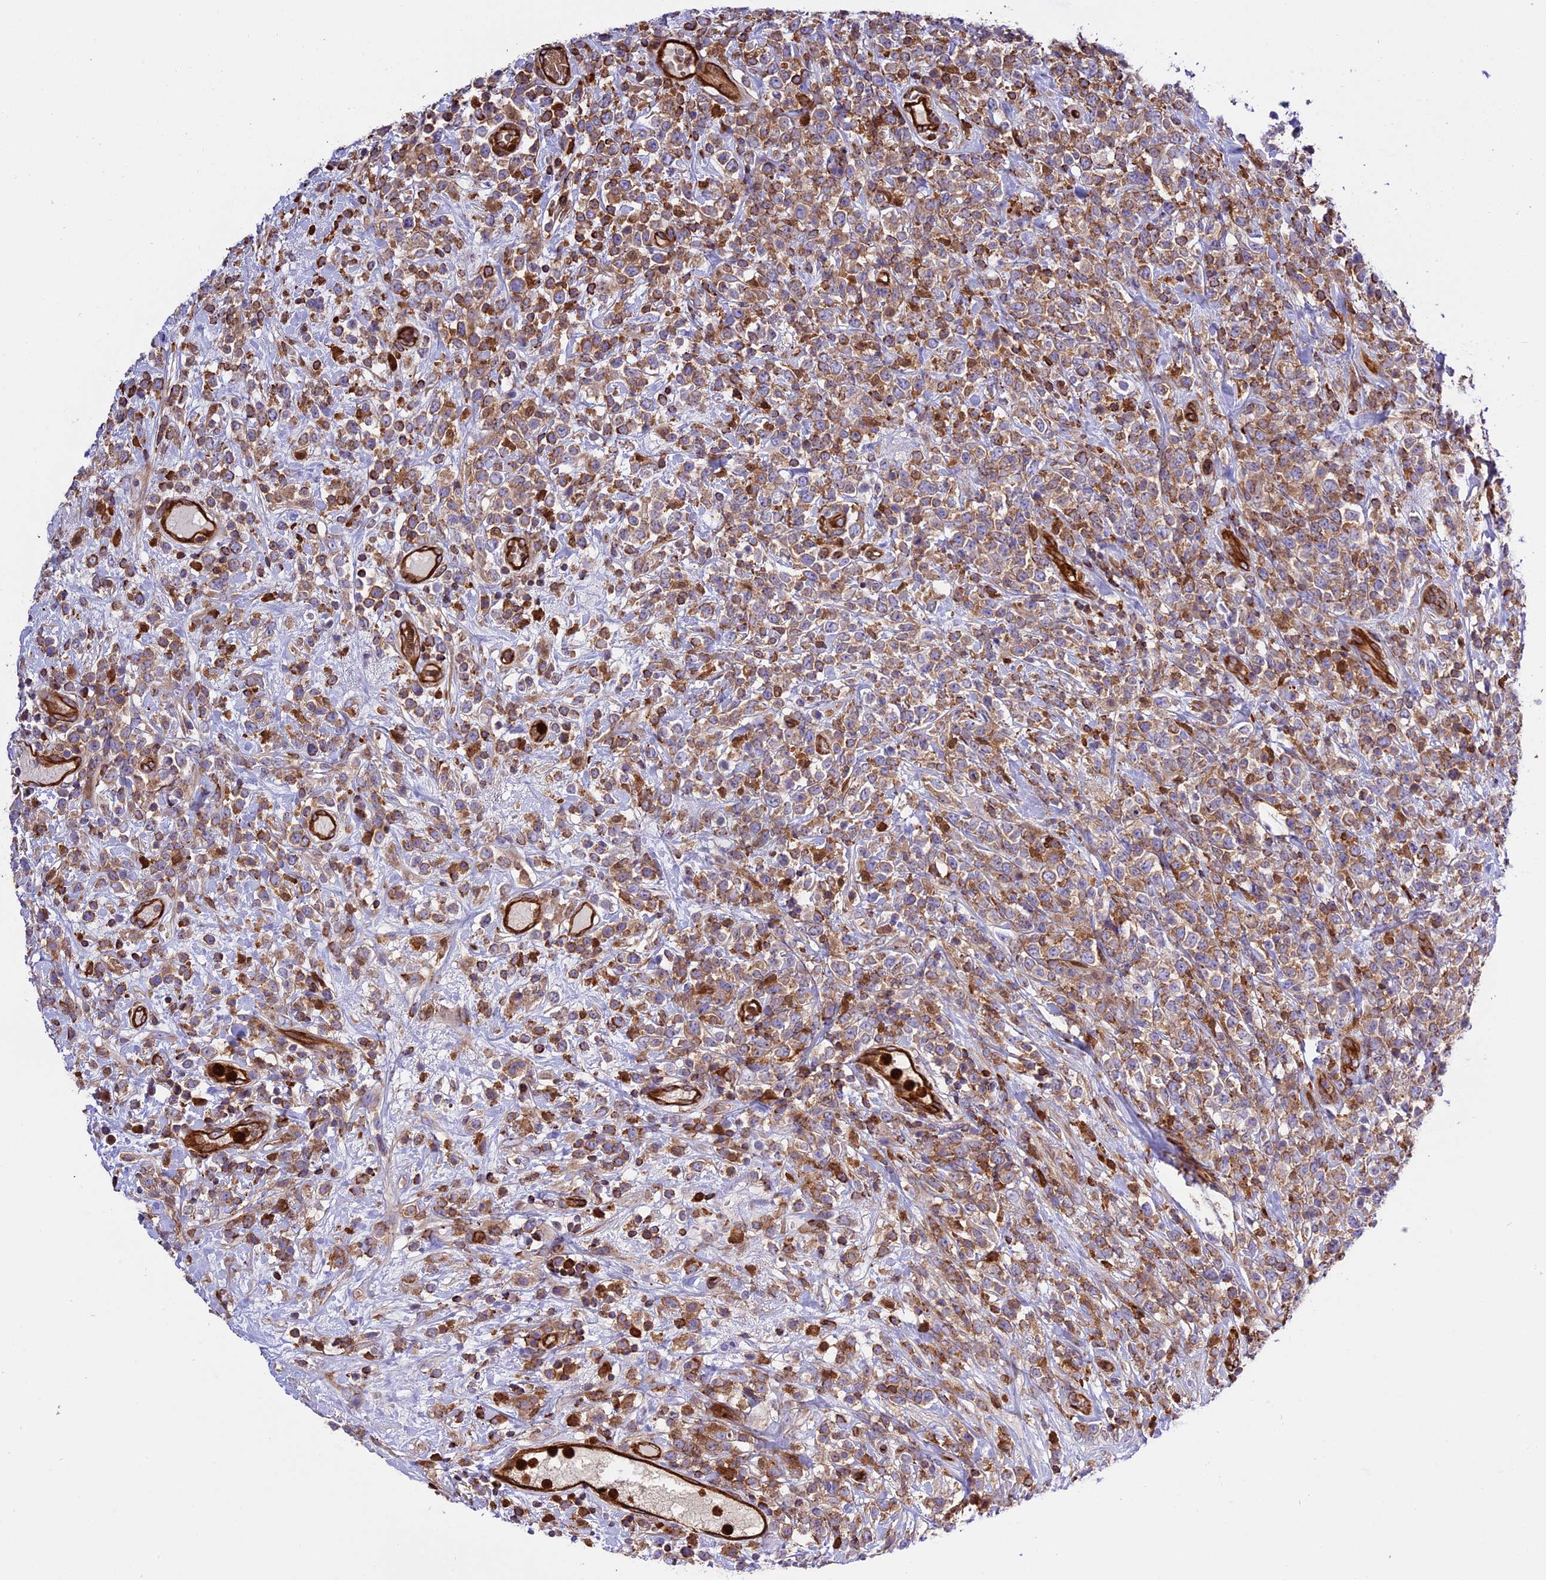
{"staining": {"intensity": "moderate", "quantity": "25%-75%", "location": "cytoplasmic/membranous"}, "tissue": "lymphoma", "cell_type": "Tumor cells", "image_type": "cancer", "snomed": [{"axis": "morphology", "description": "Malignant lymphoma, non-Hodgkin's type, High grade"}, {"axis": "topography", "description": "Colon"}], "caption": "Immunohistochemical staining of malignant lymphoma, non-Hodgkin's type (high-grade) displays medium levels of moderate cytoplasmic/membranous staining in approximately 25%-75% of tumor cells. (Brightfield microscopy of DAB IHC at high magnification).", "gene": "CD99L2", "patient": {"sex": "female", "age": 53}}